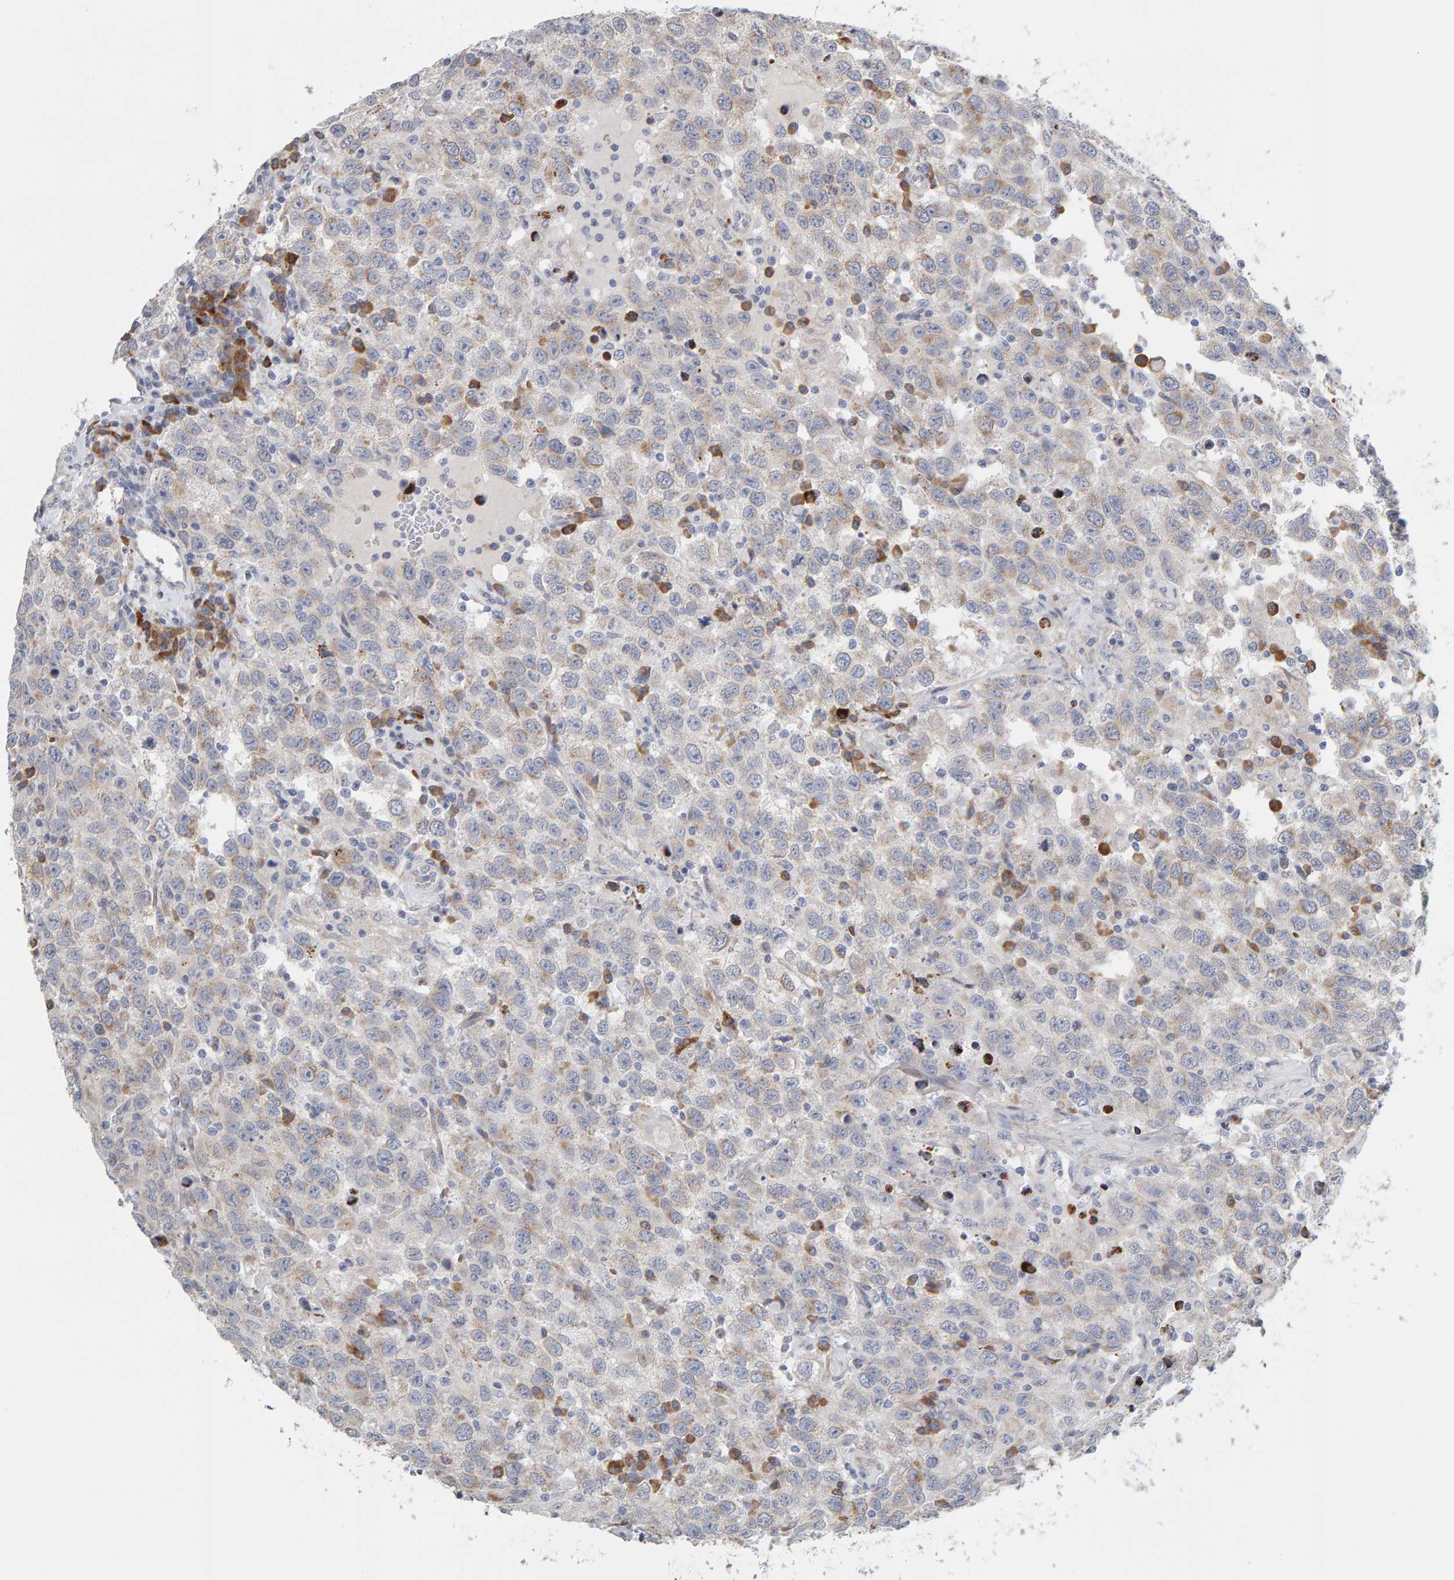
{"staining": {"intensity": "weak", "quantity": "25%-75%", "location": "cytoplasmic/membranous"}, "tissue": "testis cancer", "cell_type": "Tumor cells", "image_type": "cancer", "snomed": [{"axis": "morphology", "description": "Seminoma, NOS"}, {"axis": "topography", "description": "Testis"}], "caption": "Immunohistochemical staining of human testis cancer exhibits low levels of weak cytoplasmic/membranous protein positivity in about 25%-75% of tumor cells.", "gene": "ENGASE", "patient": {"sex": "male", "age": 41}}